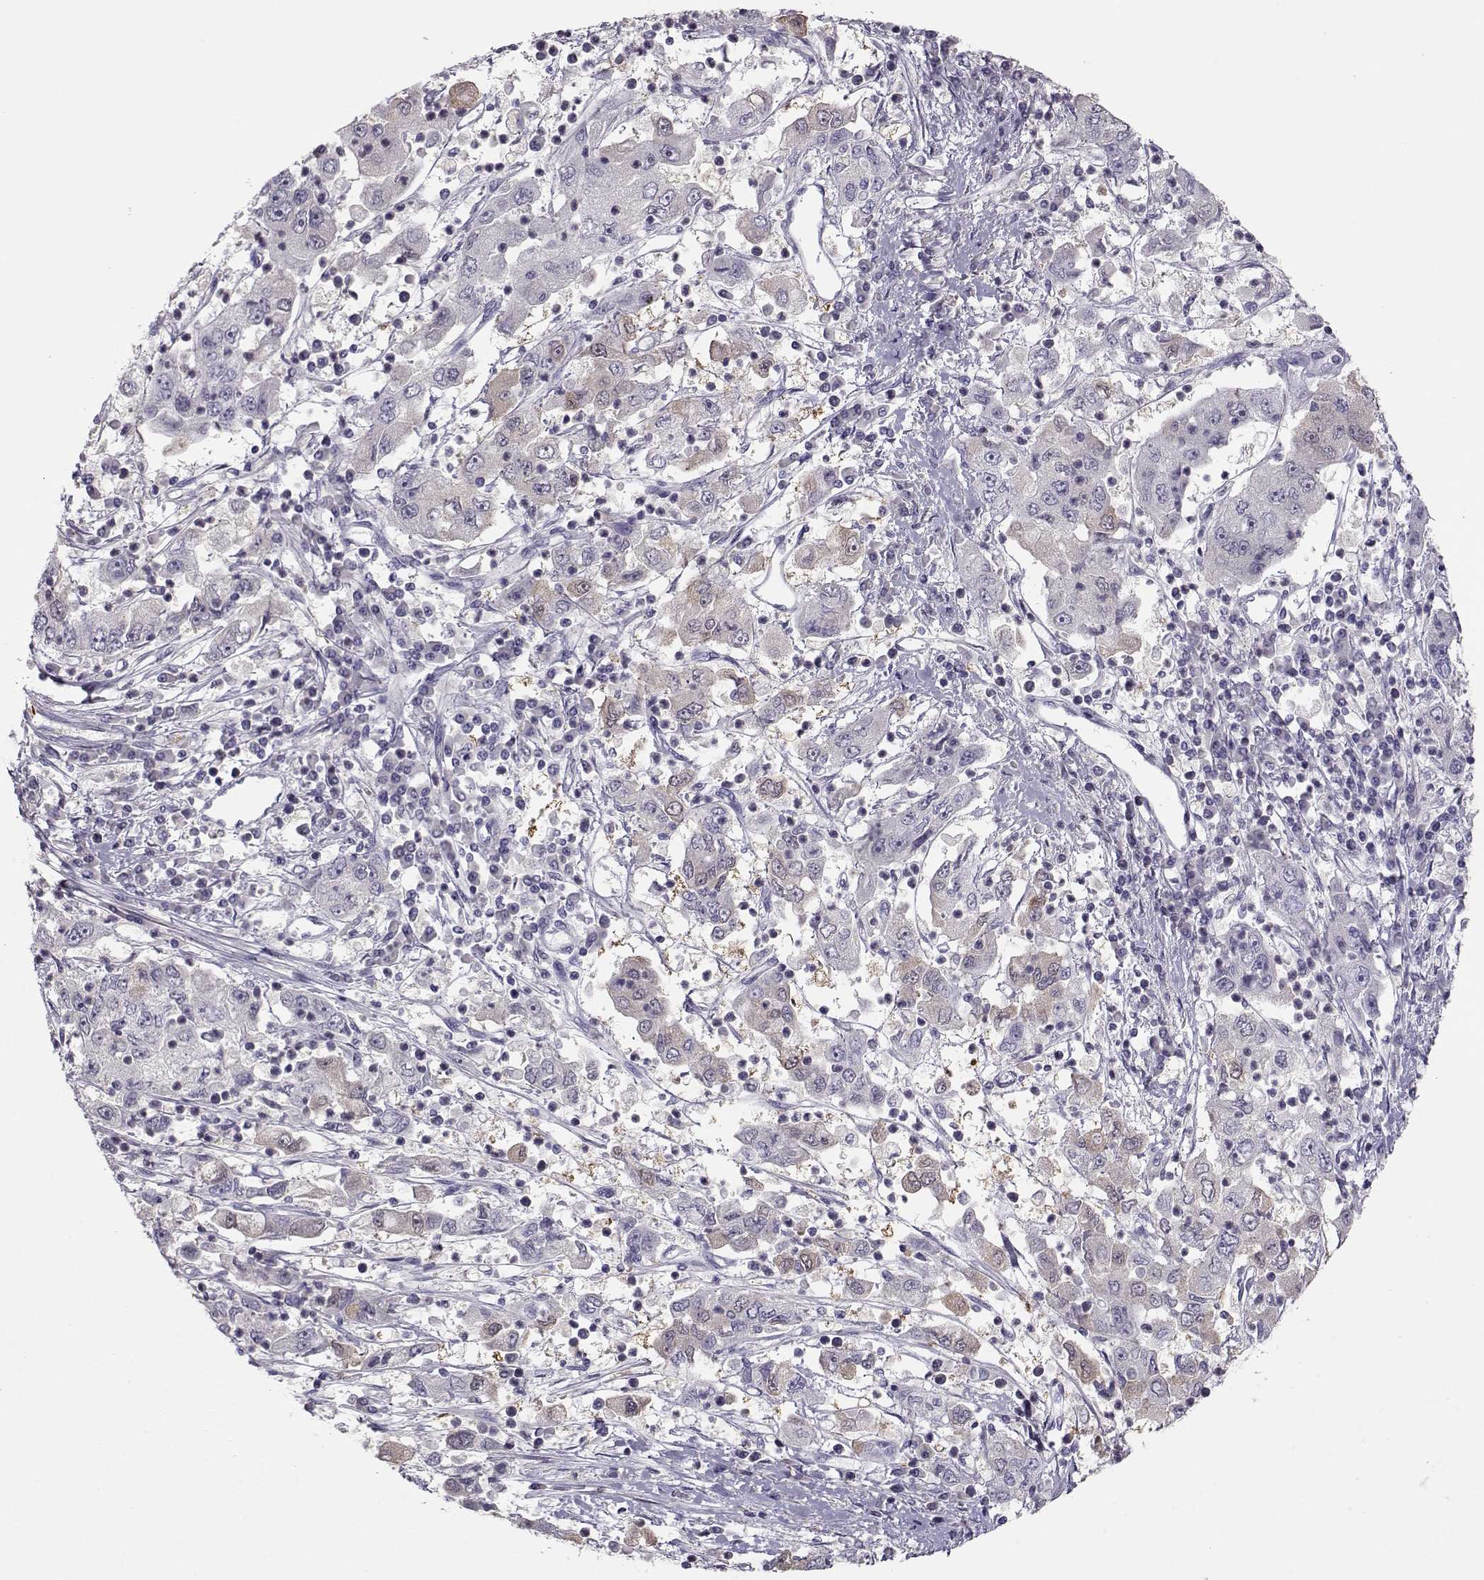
{"staining": {"intensity": "negative", "quantity": "none", "location": "none"}, "tissue": "cervical cancer", "cell_type": "Tumor cells", "image_type": "cancer", "snomed": [{"axis": "morphology", "description": "Squamous cell carcinoma, NOS"}, {"axis": "topography", "description": "Cervix"}], "caption": "This is an immunohistochemistry (IHC) micrograph of cervical cancer. There is no positivity in tumor cells.", "gene": "GRK1", "patient": {"sex": "female", "age": 36}}